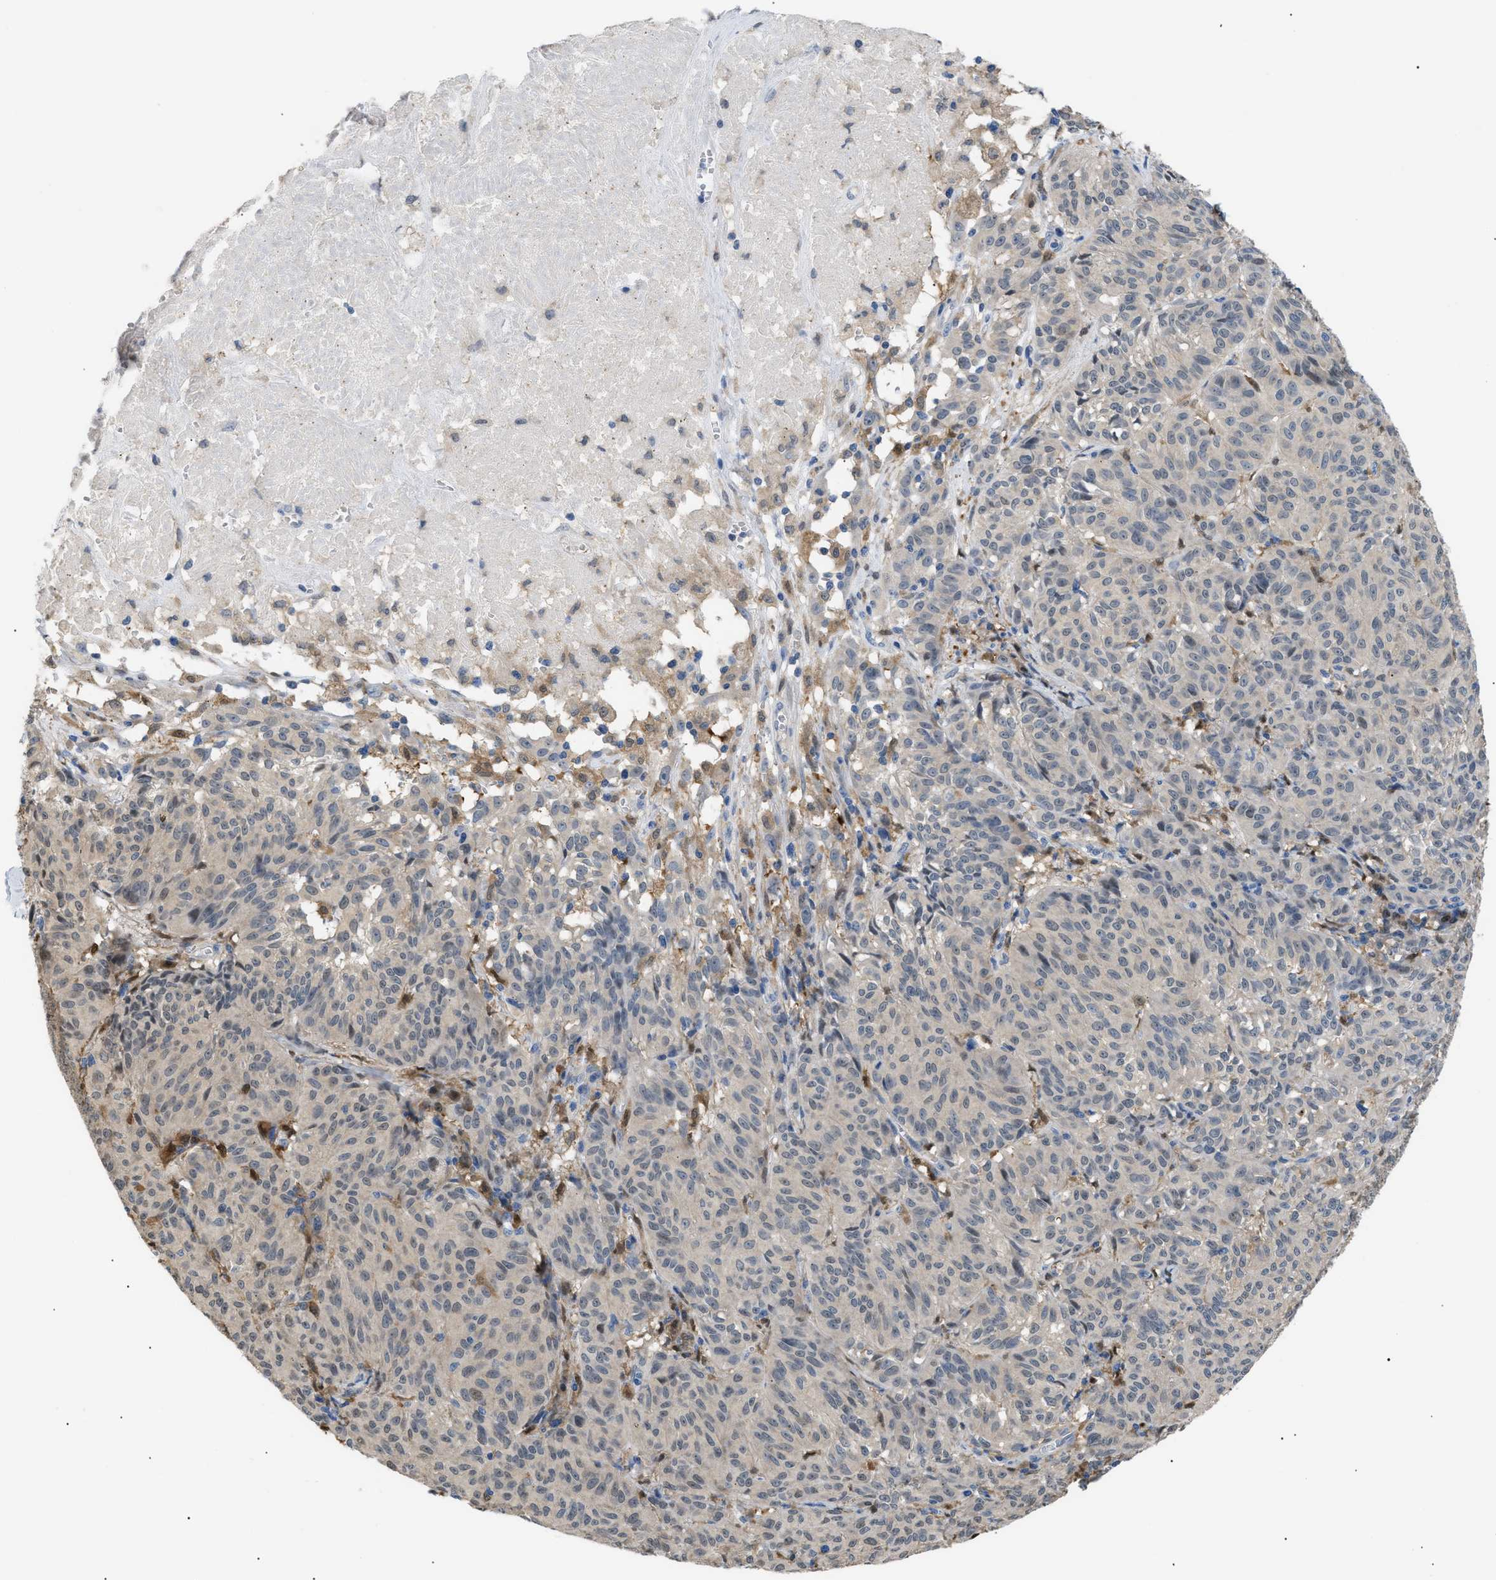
{"staining": {"intensity": "weak", "quantity": "<25%", "location": "cytoplasmic/membranous"}, "tissue": "melanoma", "cell_type": "Tumor cells", "image_type": "cancer", "snomed": [{"axis": "morphology", "description": "Malignant melanoma, NOS"}, {"axis": "topography", "description": "Skin"}], "caption": "Tumor cells are negative for protein expression in human malignant melanoma.", "gene": "AKR1A1", "patient": {"sex": "female", "age": 72}}